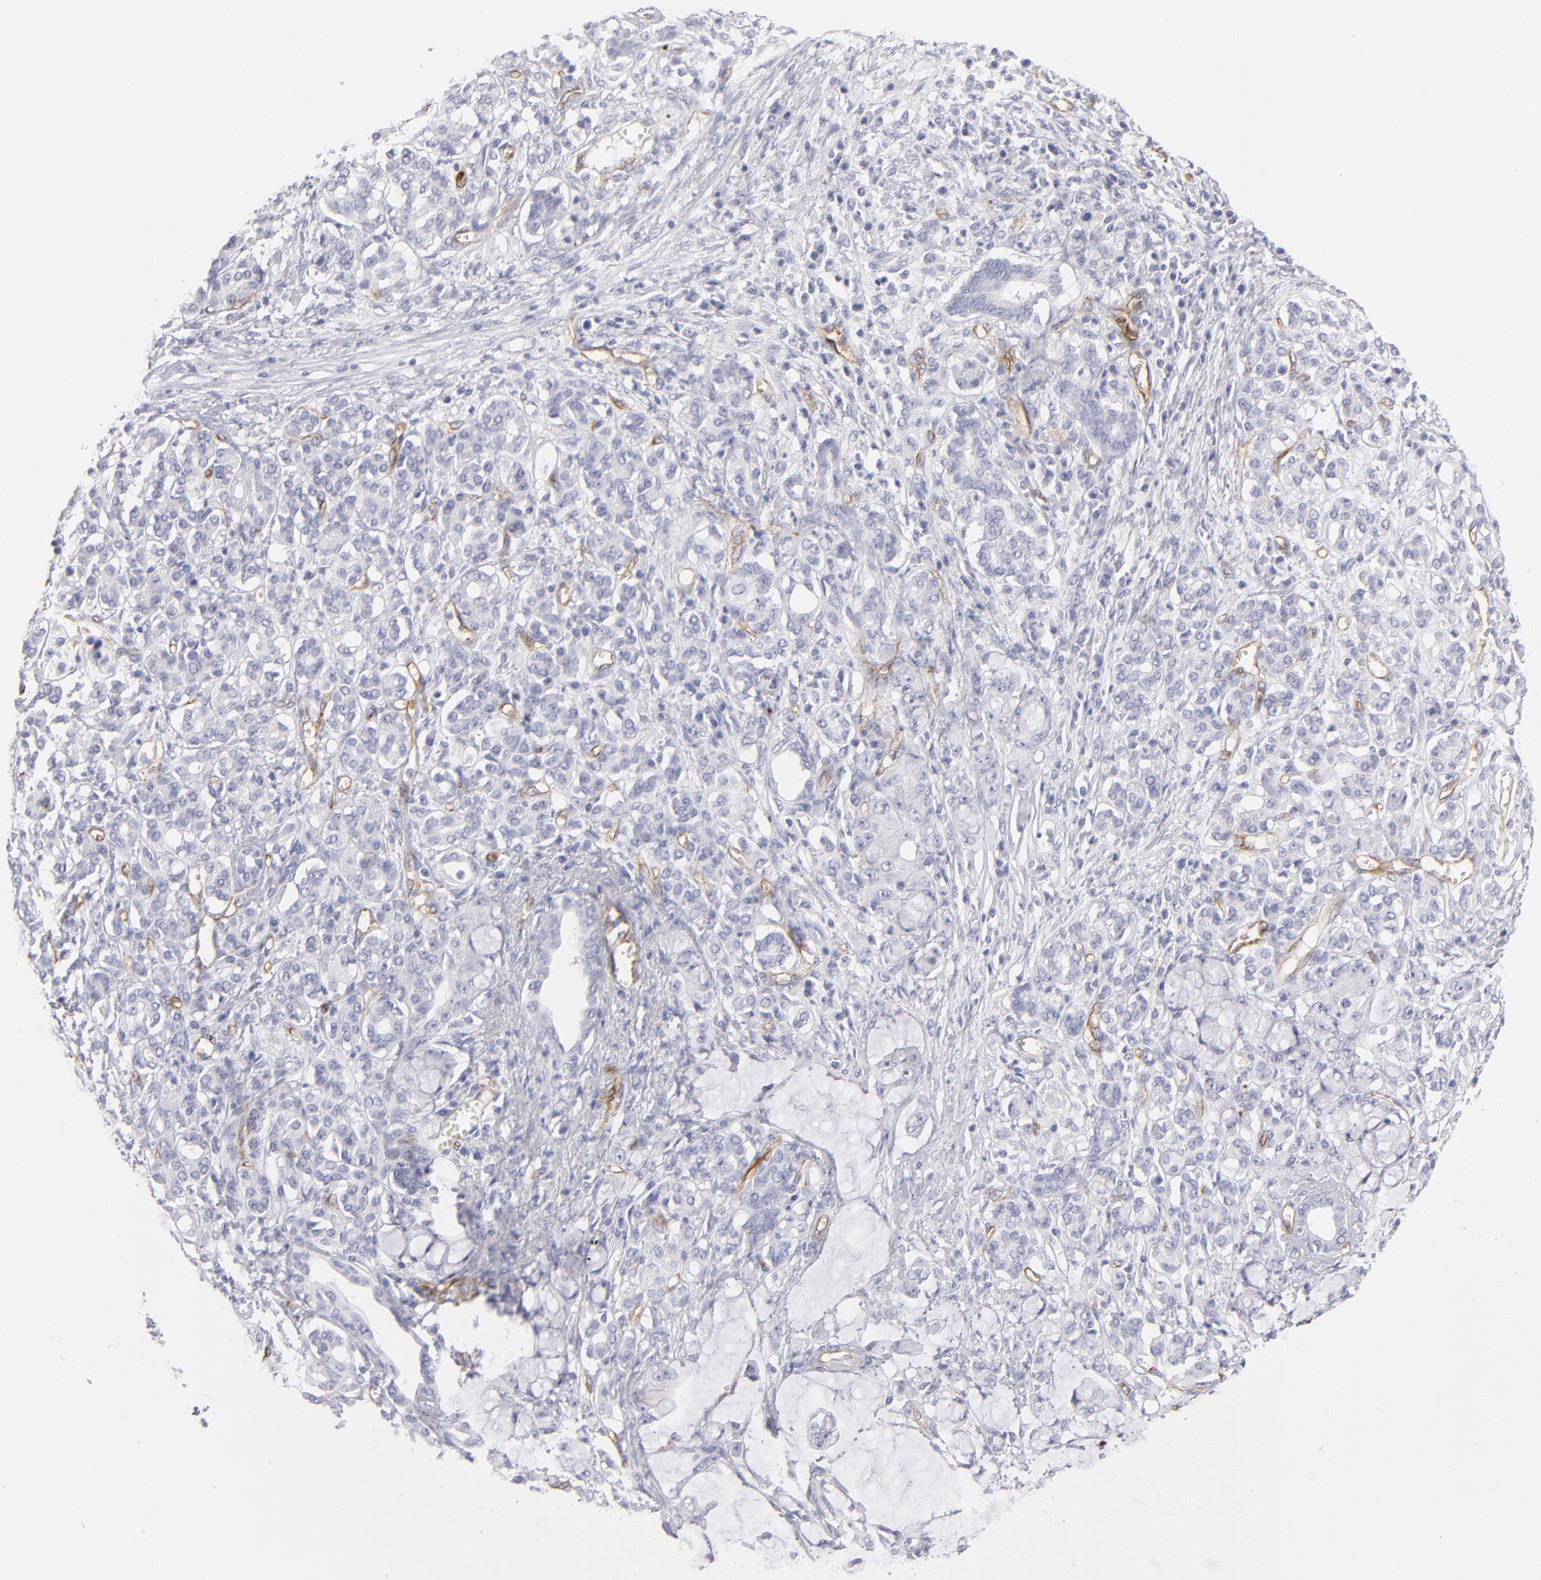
{"staining": {"intensity": "negative", "quantity": "none", "location": "none"}, "tissue": "pancreatic cancer", "cell_type": "Tumor cells", "image_type": "cancer", "snomed": [{"axis": "morphology", "description": "Adenocarcinoma, NOS"}, {"axis": "topography", "description": "Pancreas"}], "caption": "Pancreatic adenocarcinoma stained for a protein using IHC shows no expression tumor cells.", "gene": "PLVAP", "patient": {"sex": "female", "age": 73}}